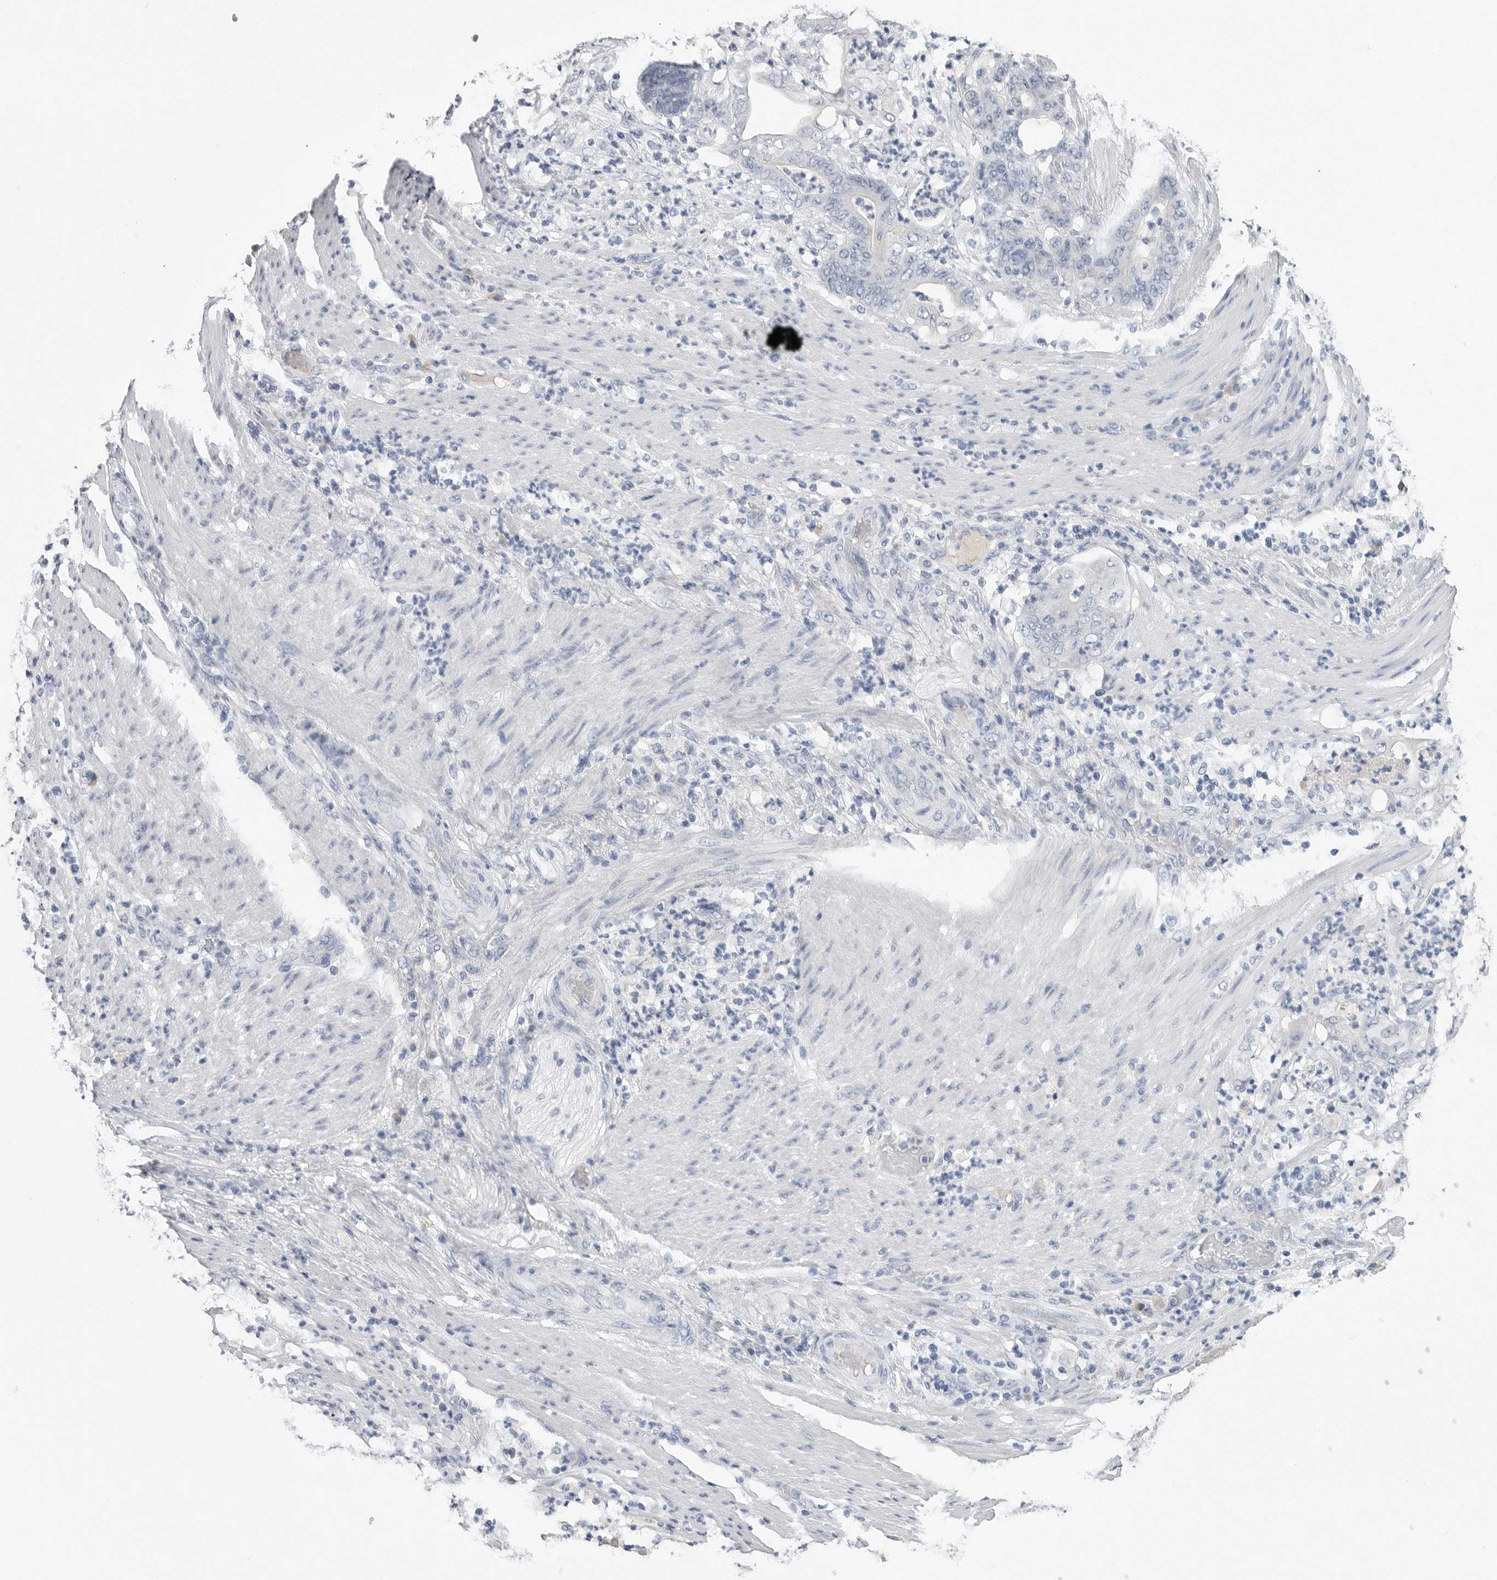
{"staining": {"intensity": "negative", "quantity": "none", "location": "none"}, "tissue": "stomach cancer", "cell_type": "Tumor cells", "image_type": "cancer", "snomed": [{"axis": "morphology", "description": "Adenocarcinoma, NOS"}, {"axis": "topography", "description": "Stomach"}], "caption": "Immunohistochemical staining of human adenocarcinoma (stomach) demonstrates no significant staining in tumor cells.", "gene": "FABP6", "patient": {"sex": "female", "age": 73}}